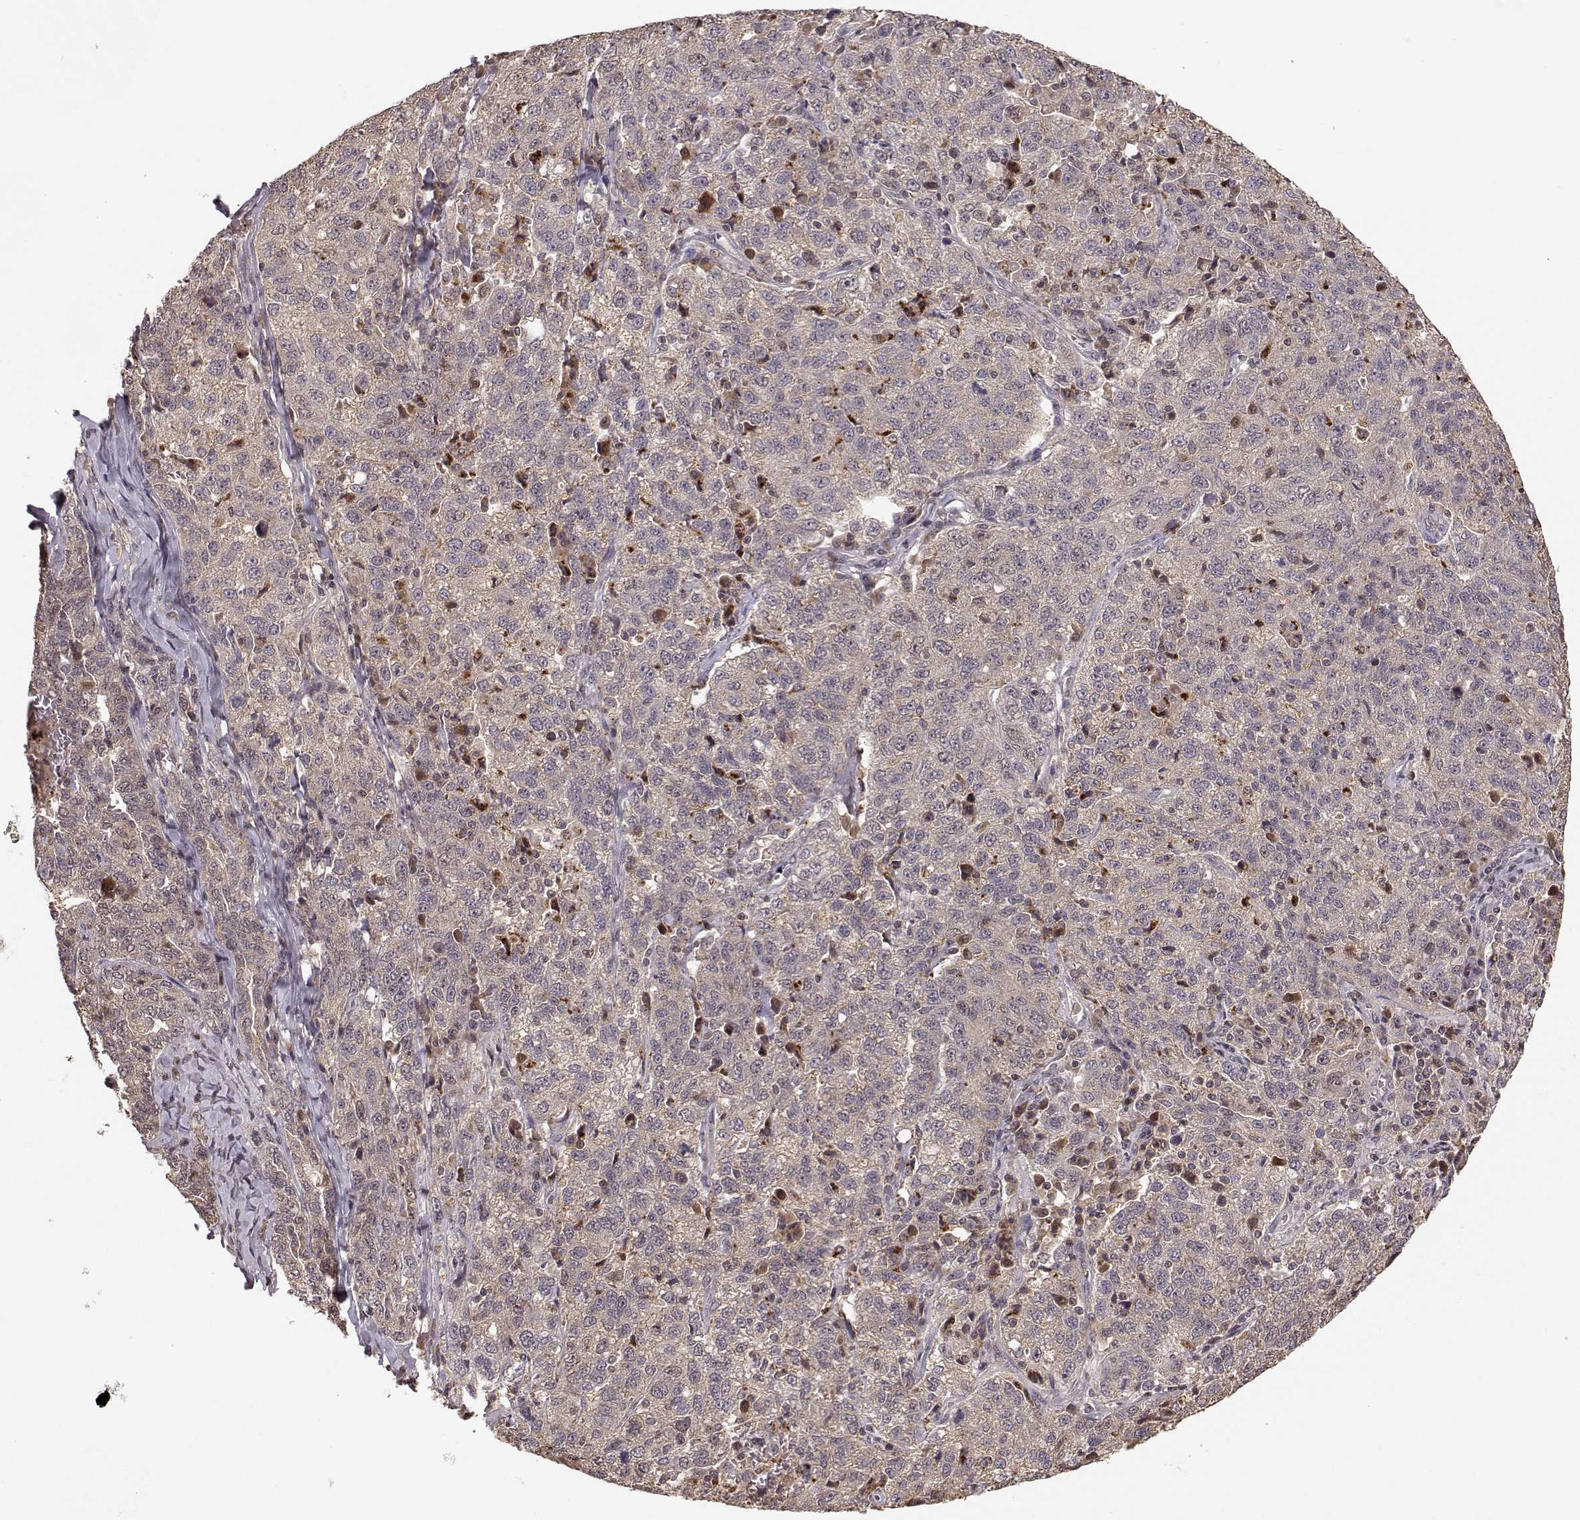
{"staining": {"intensity": "weak", "quantity": "<25%", "location": "cytoplasmic/membranous"}, "tissue": "ovarian cancer", "cell_type": "Tumor cells", "image_type": "cancer", "snomed": [{"axis": "morphology", "description": "Cystadenocarcinoma, serous, NOS"}, {"axis": "topography", "description": "Ovary"}], "caption": "IHC of ovarian serous cystadenocarcinoma exhibits no expression in tumor cells.", "gene": "PLEKHG3", "patient": {"sex": "female", "age": 71}}